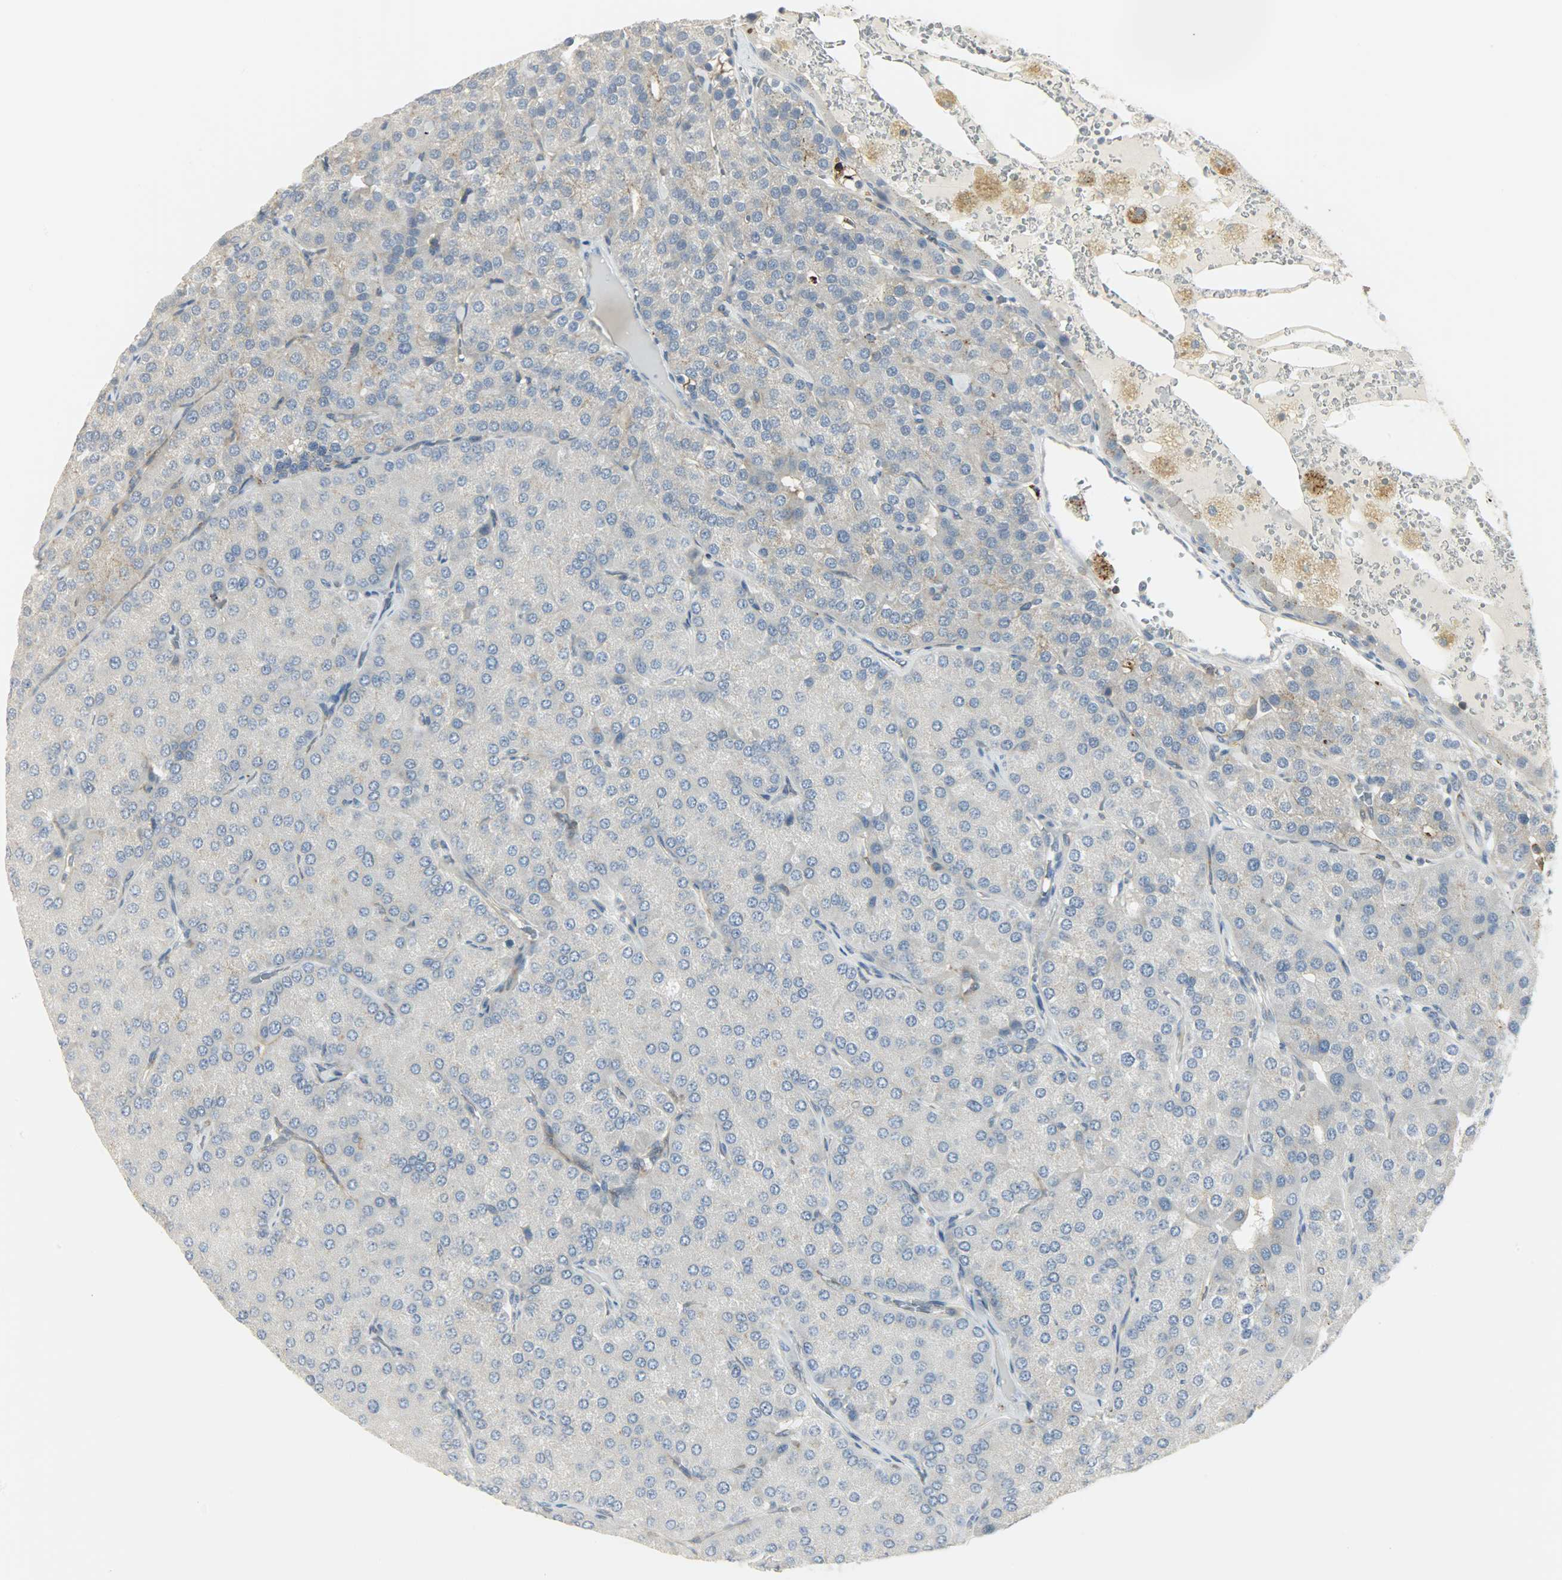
{"staining": {"intensity": "negative", "quantity": "none", "location": "none"}, "tissue": "parathyroid gland", "cell_type": "Glandular cells", "image_type": "normal", "snomed": [{"axis": "morphology", "description": "Normal tissue, NOS"}, {"axis": "morphology", "description": "Adenoma, NOS"}, {"axis": "topography", "description": "Parathyroid gland"}], "caption": "Histopathology image shows no protein staining in glandular cells of unremarkable parathyroid gland. The staining is performed using DAB brown chromogen with nuclei counter-stained in using hematoxylin.", "gene": "CD4", "patient": {"sex": "female", "age": 86}}